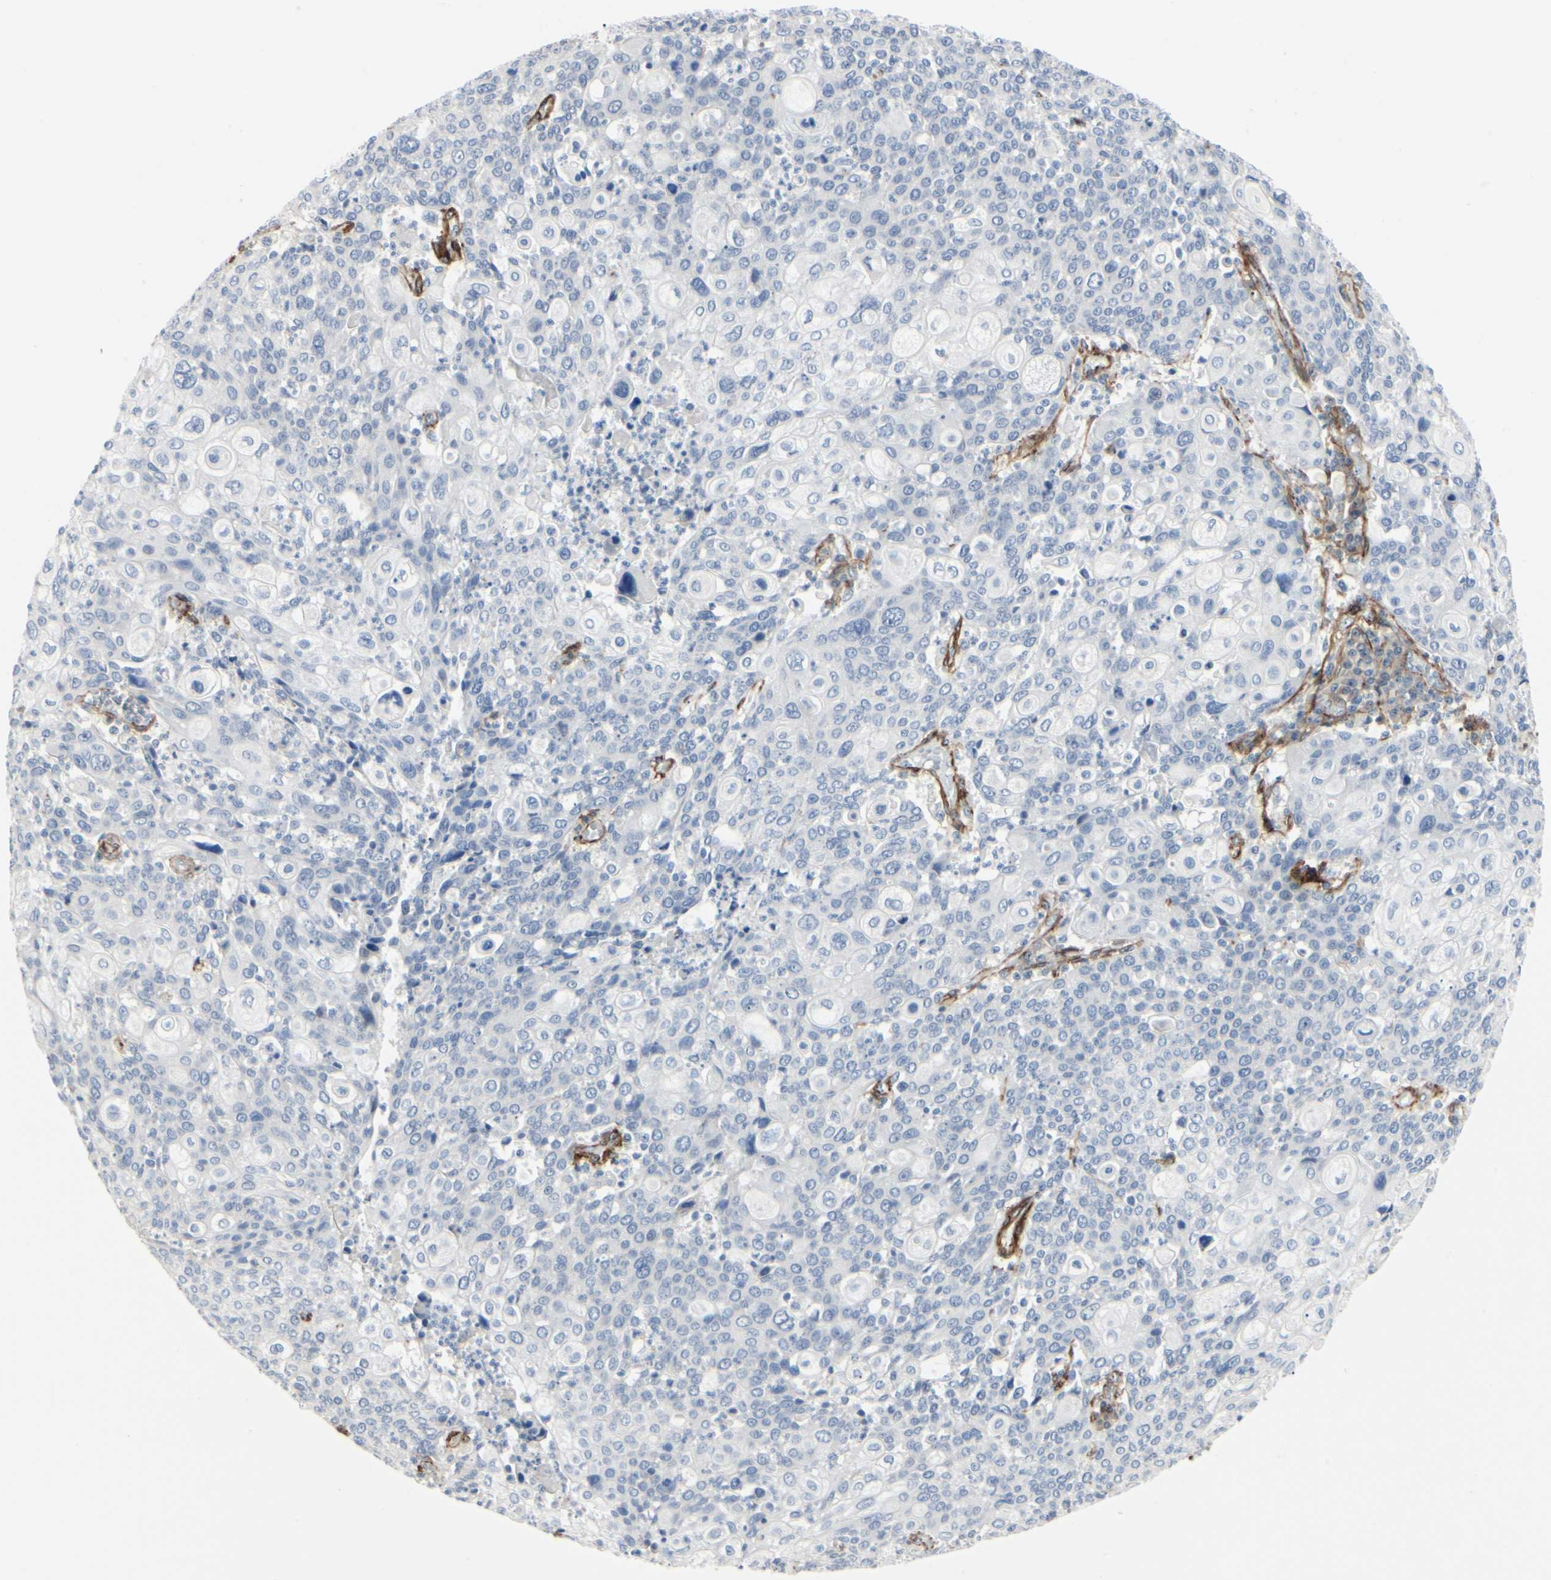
{"staining": {"intensity": "negative", "quantity": "none", "location": "none"}, "tissue": "cervical cancer", "cell_type": "Tumor cells", "image_type": "cancer", "snomed": [{"axis": "morphology", "description": "Squamous cell carcinoma, NOS"}, {"axis": "topography", "description": "Cervix"}], "caption": "Tumor cells are negative for protein expression in human cervical squamous cell carcinoma.", "gene": "GGT5", "patient": {"sex": "female", "age": 40}}